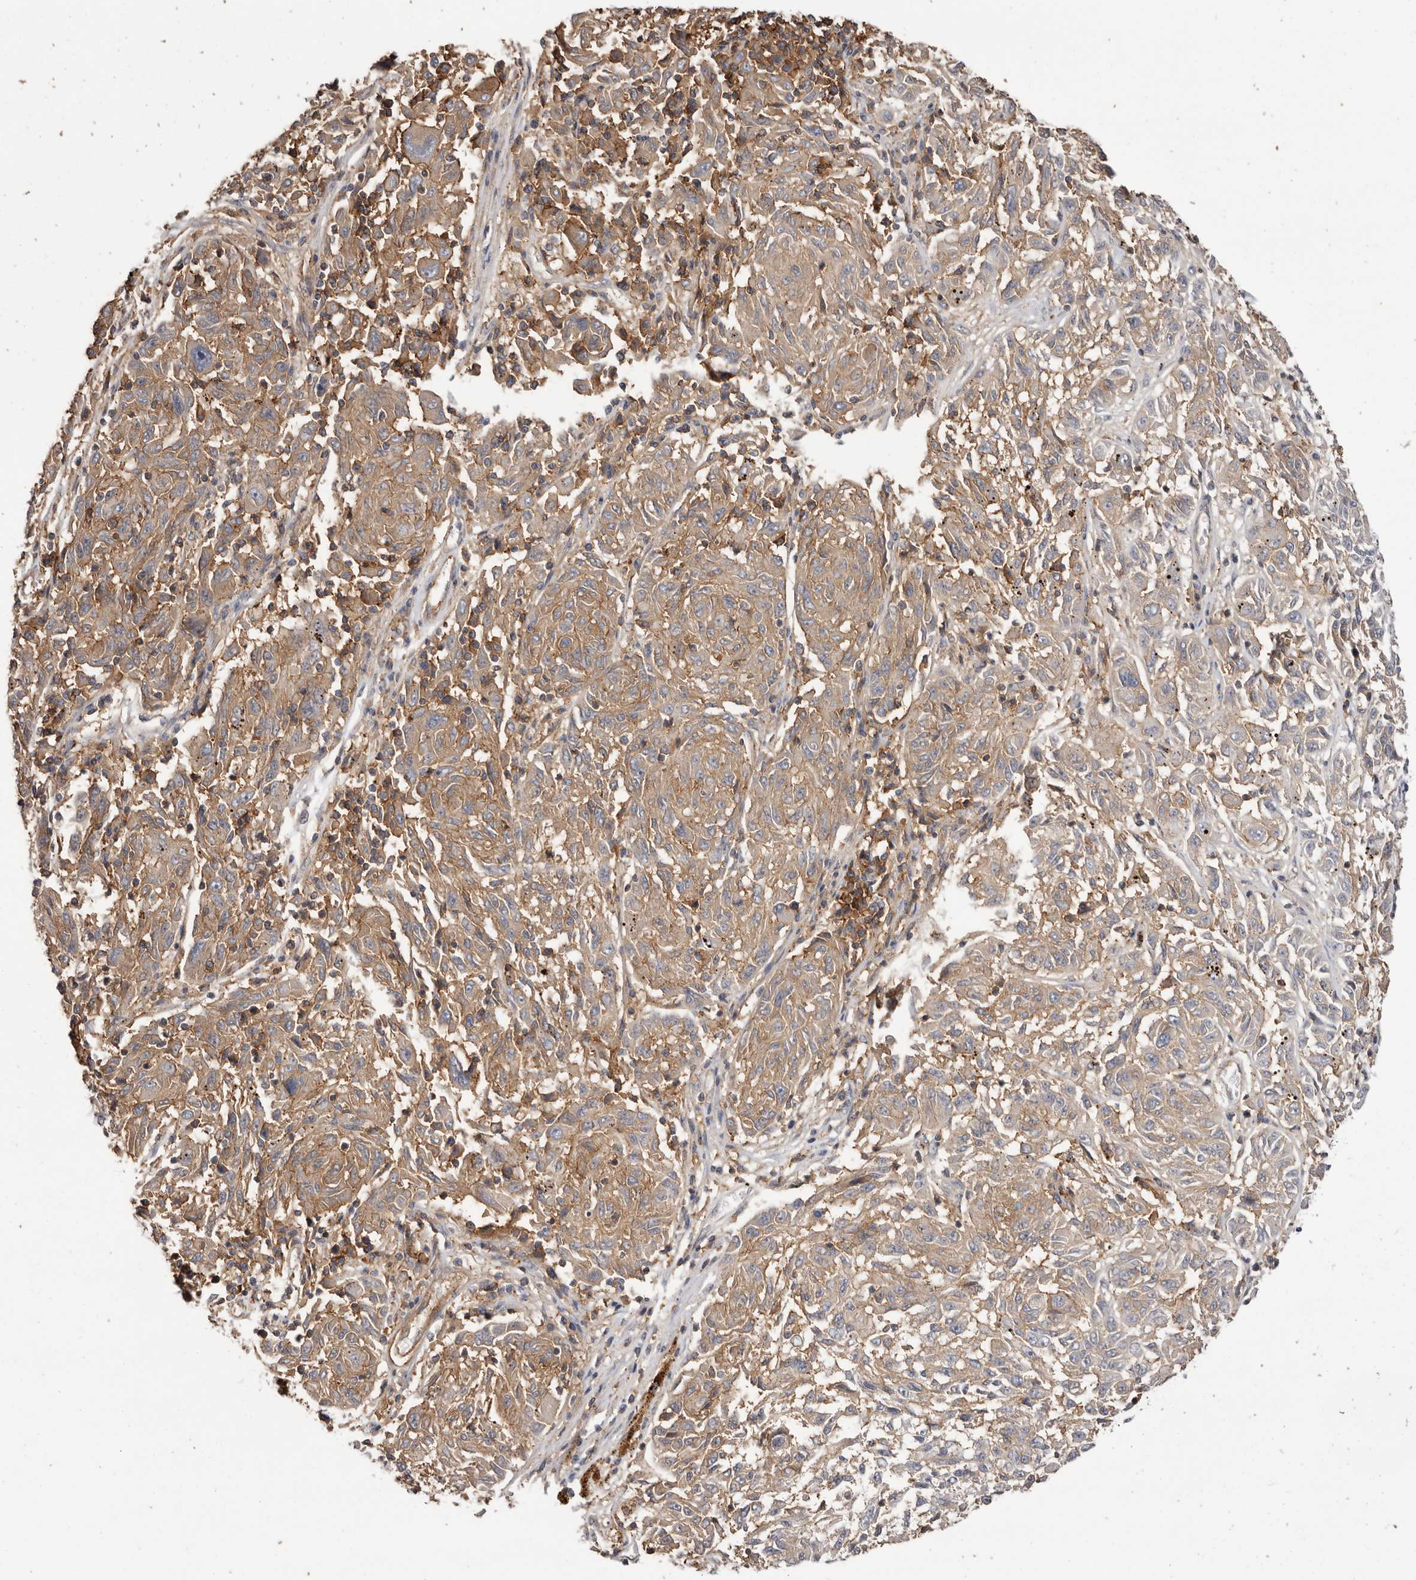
{"staining": {"intensity": "weak", "quantity": ">75%", "location": "cytoplasmic/membranous"}, "tissue": "melanoma", "cell_type": "Tumor cells", "image_type": "cancer", "snomed": [{"axis": "morphology", "description": "Malignant melanoma, NOS"}, {"axis": "topography", "description": "Skin"}], "caption": "Approximately >75% of tumor cells in malignant melanoma display weak cytoplasmic/membranous protein expression as visualized by brown immunohistochemical staining.", "gene": "MMACHC", "patient": {"sex": "male", "age": 53}}